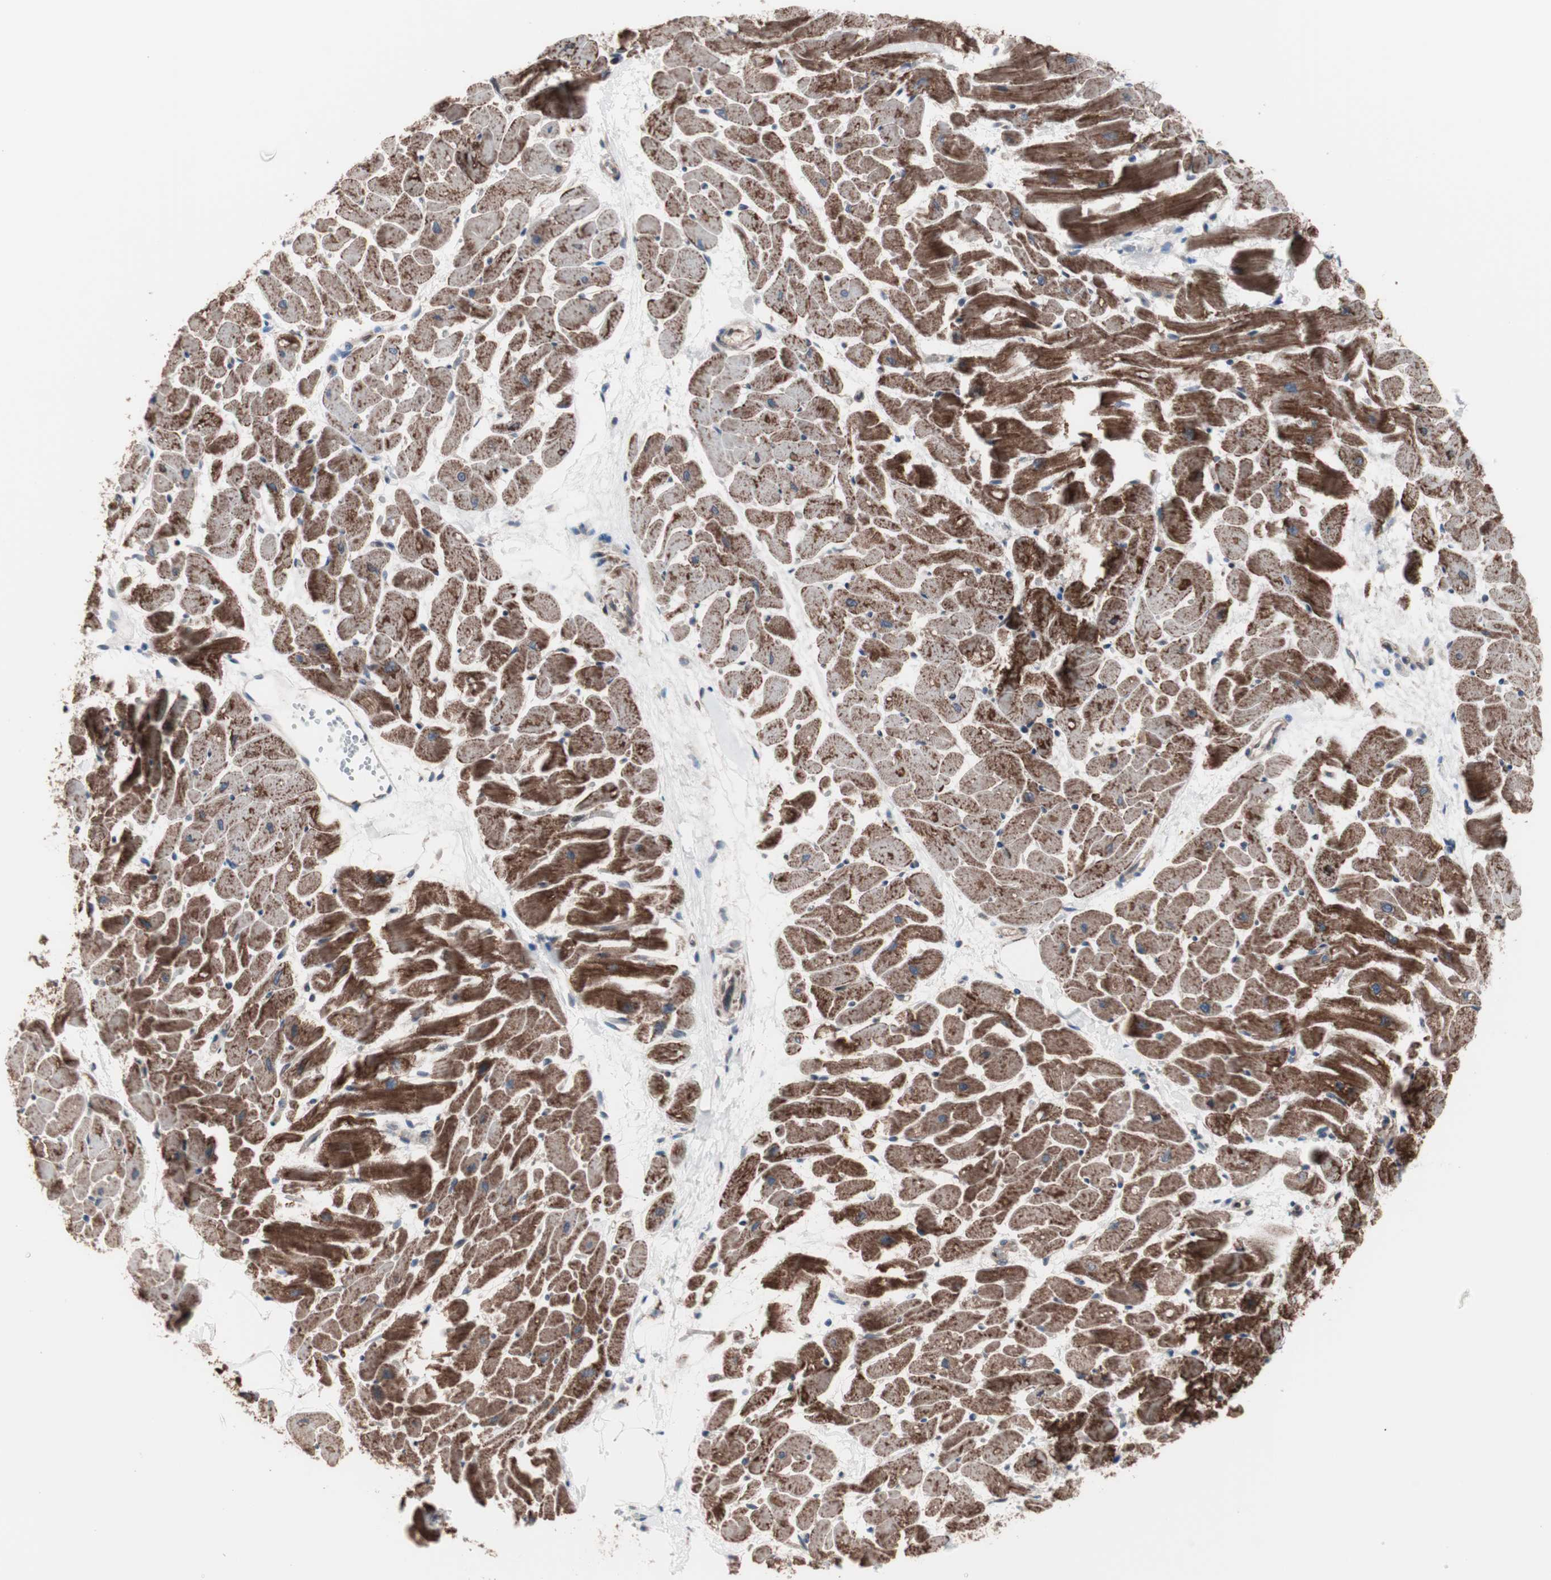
{"staining": {"intensity": "strong", "quantity": ">75%", "location": "cytoplasmic/membranous"}, "tissue": "heart muscle", "cell_type": "Cardiomyocytes", "image_type": "normal", "snomed": [{"axis": "morphology", "description": "Normal tissue, NOS"}, {"axis": "topography", "description": "Heart"}], "caption": "IHC image of benign heart muscle: heart muscle stained using IHC shows high levels of strong protein expression localized specifically in the cytoplasmic/membranous of cardiomyocytes, appearing as a cytoplasmic/membranous brown color.", "gene": "CTTNBP2NL", "patient": {"sex": "female", "age": 19}}